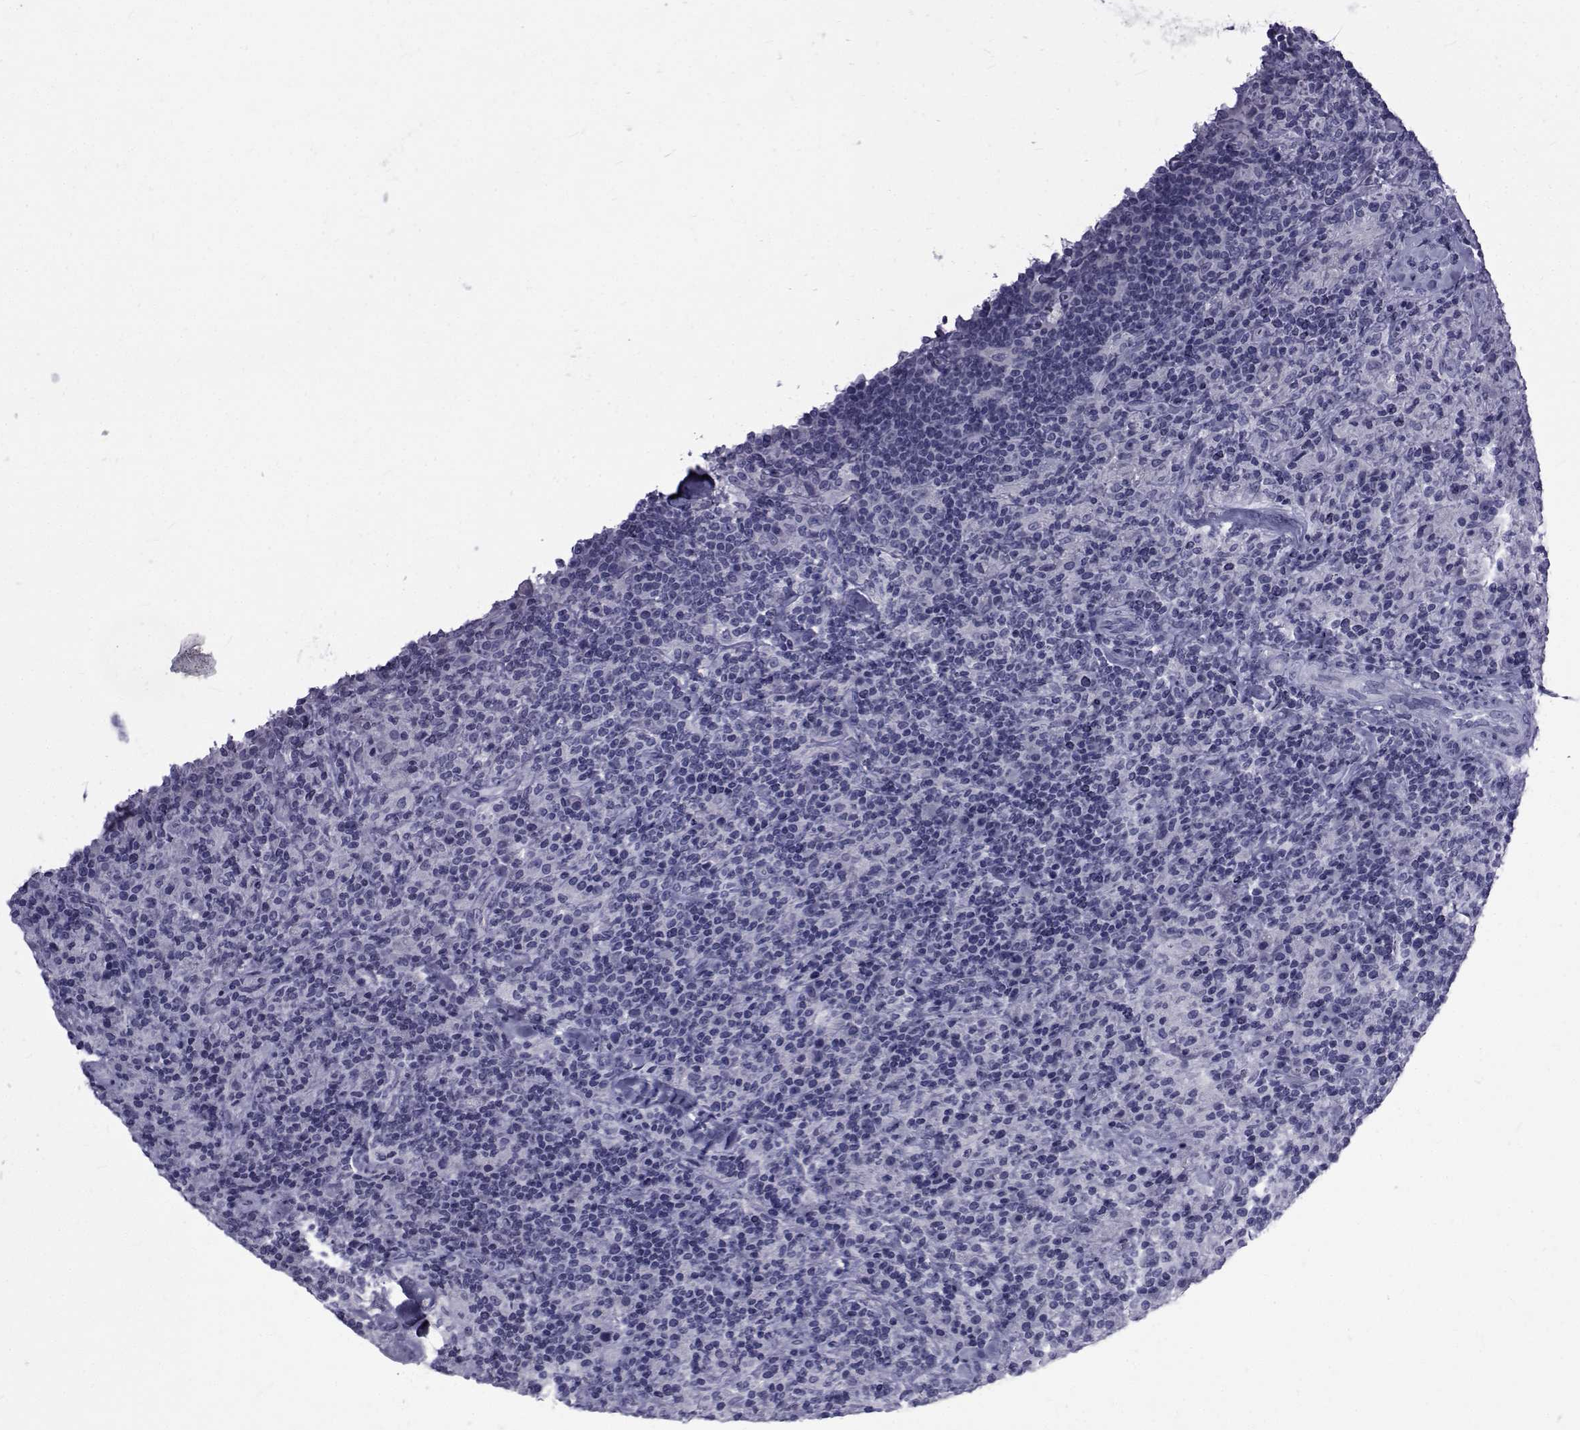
{"staining": {"intensity": "negative", "quantity": "none", "location": "none"}, "tissue": "lymphoma", "cell_type": "Tumor cells", "image_type": "cancer", "snomed": [{"axis": "morphology", "description": "Hodgkin's disease, NOS"}, {"axis": "topography", "description": "Lymph node"}], "caption": "High power microscopy histopathology image of an immunohistochemistry photomicrograph of Hodgkin's disease, revealing no significant expression in tumor cells. (DAB (3,3'-diaminobenzidine) immunohistochemistry (IHC) visualized using brightfield microscopy, high magnification).", "gene": "PDE6H", "patient": {"sex": "male", "age": 70}}